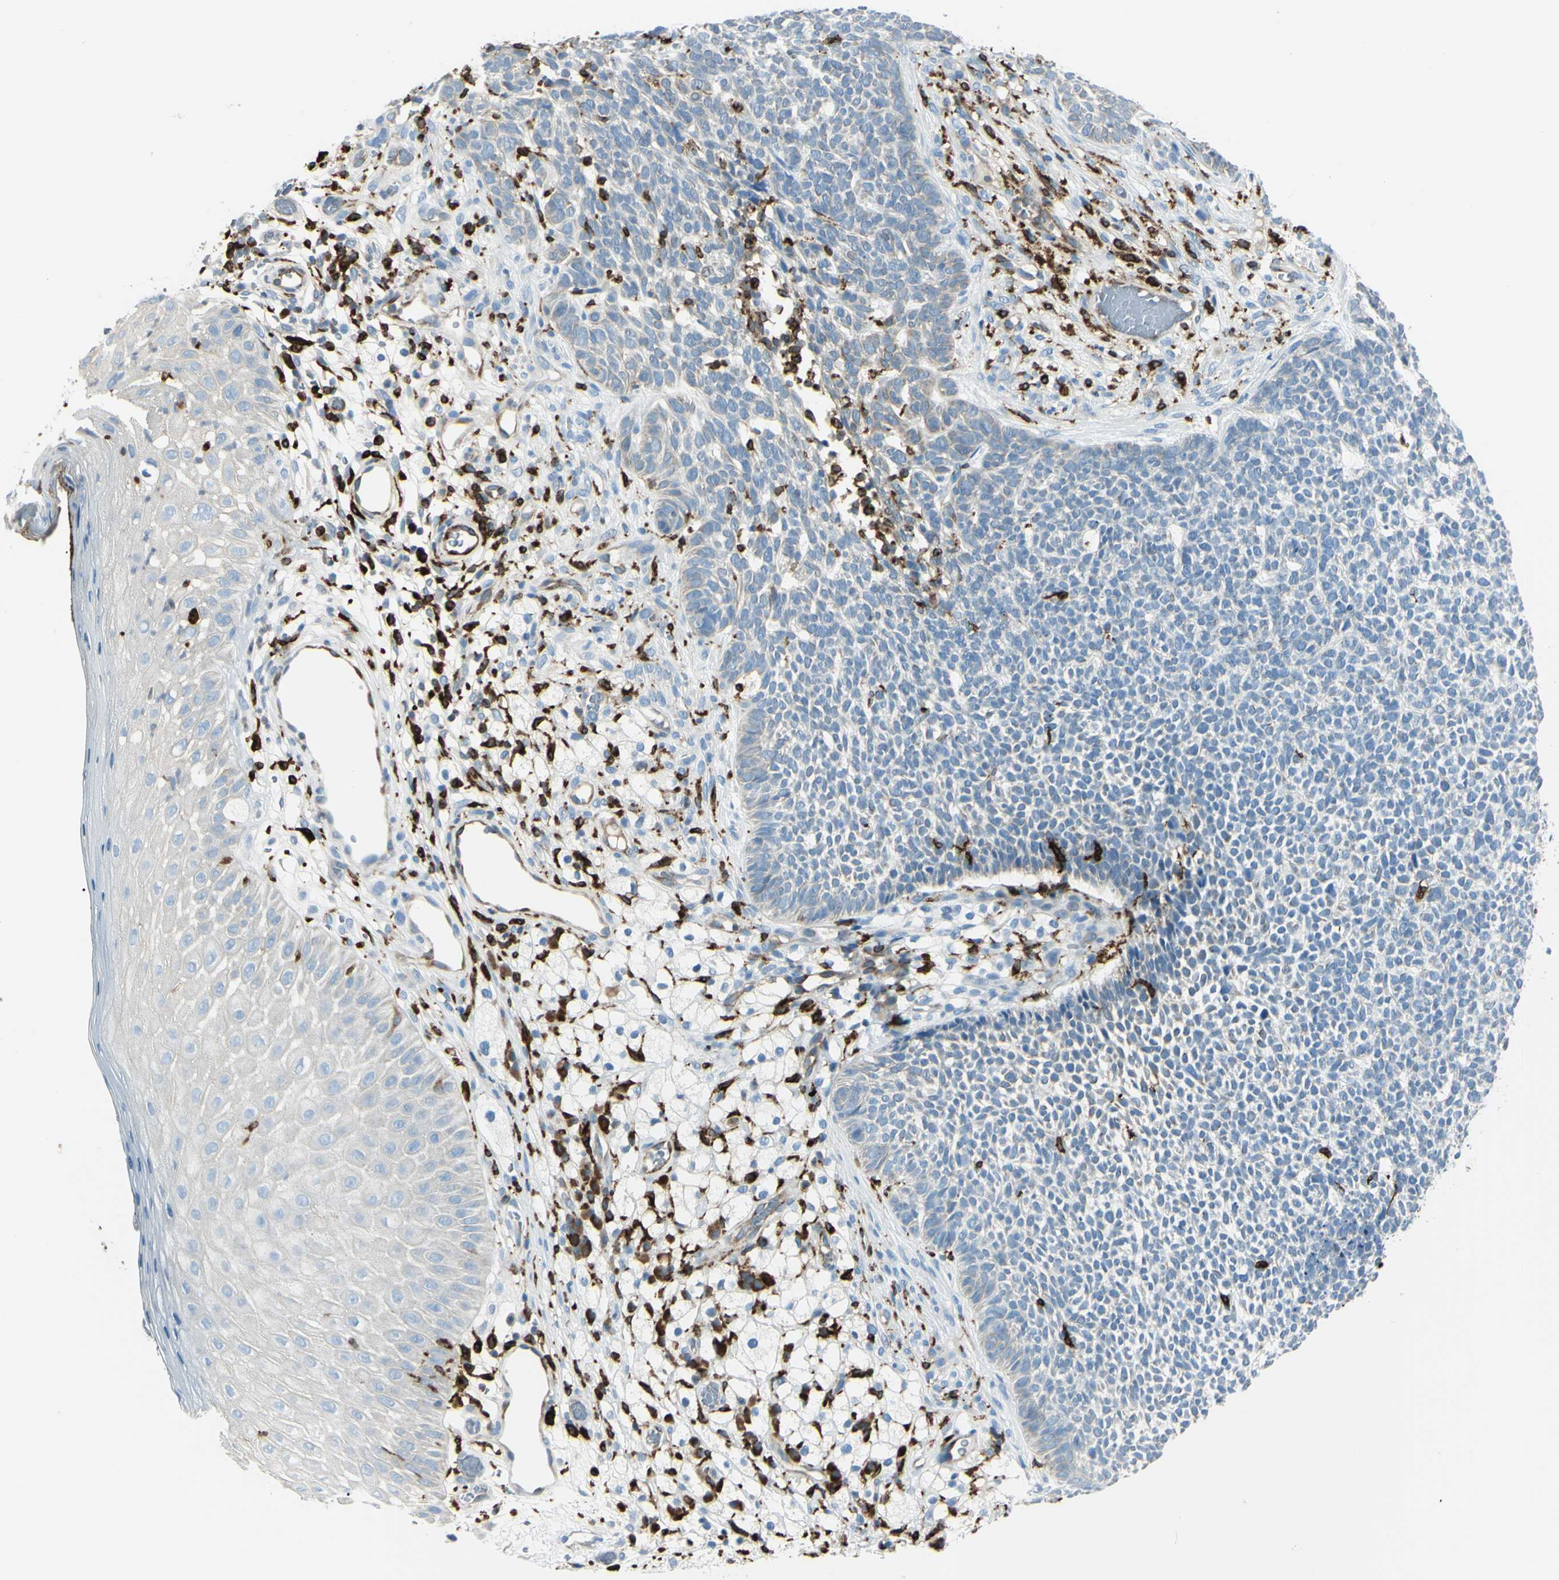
{"staining": {"intensity": "negative", "quantity": "none", "location": "none"}, "tissue": "skin cancer", "cell_type": "Tumor cells", "image_type": "cancer", "snomed": [{"axis": "morphology", "description": "Basal cell carcinoma"}, {"axis": "topography", "description": "Skin"}], "caption": "Photomicrograph shows no protein positivity in tumor cells of skin cancer tissue.", "gene": "CD74", "patient": {"sex": "female", "age": 84}}